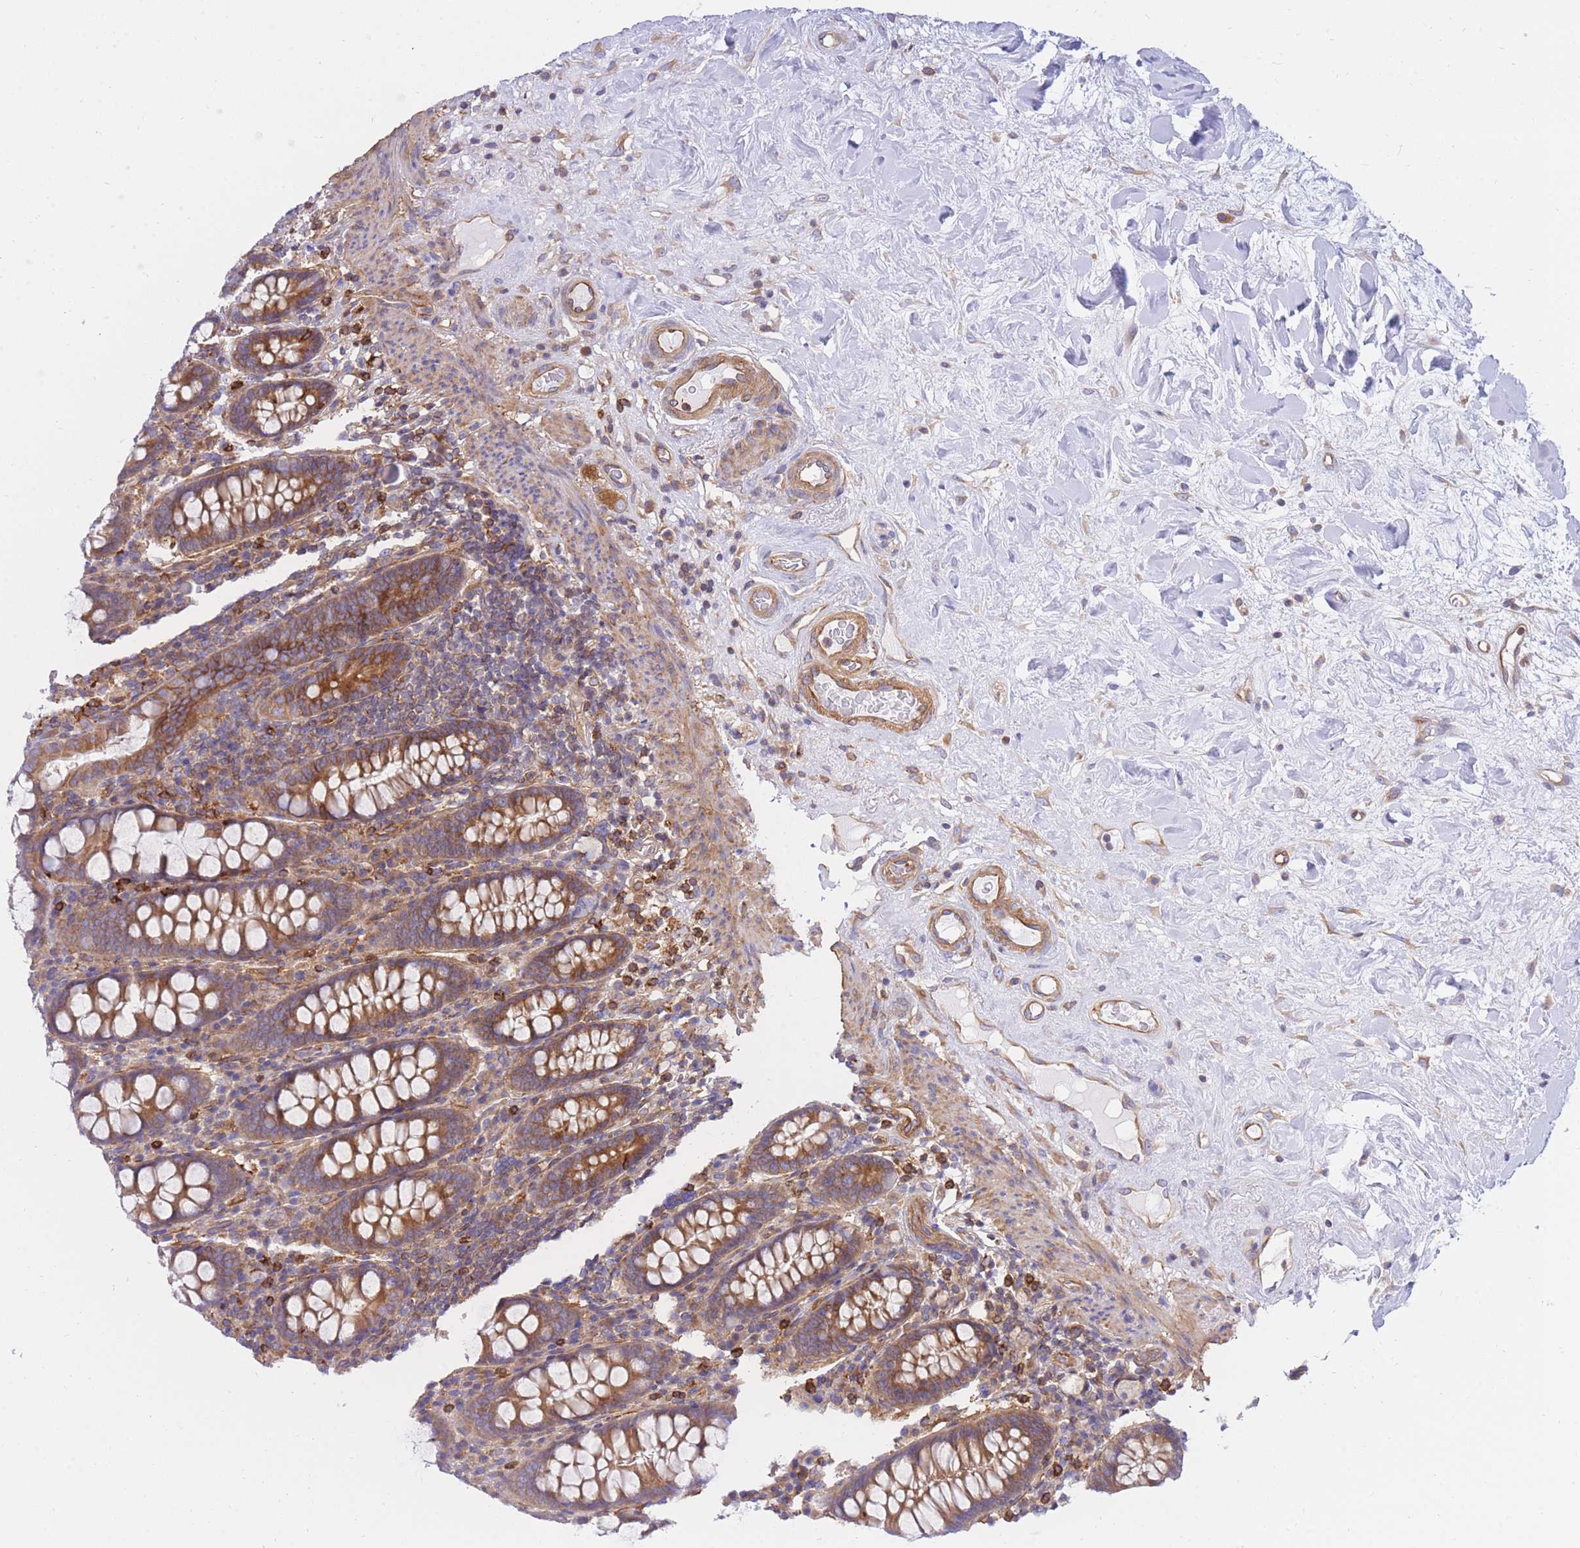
{"staining": {"intensity": "moderate", "quantity": ">75%", "location": "cytoplasmic/membranous"}, "tissue": "colon", "cell_type": "Endothelial cells", "image_type": "normal", "snomed": [{"axis": "morphology", "description": "Normal tissue, NOS"}, {"axis": "topography", "description": "Colon"}], "caption": "Immunohistochemistry staining of benign colon, which shows medium levels of moderate cytoplasmic/membranous staining in approximately >75% of endothelial cells indicating moderate cytoplasmic/membranous protein staining. The staining was performed using DAB (brown) for protein detection and nuclei were counterstained in hematoxylin (blue).", "gene": "REM1", "patient": {"sex": "female", "age": 79}}